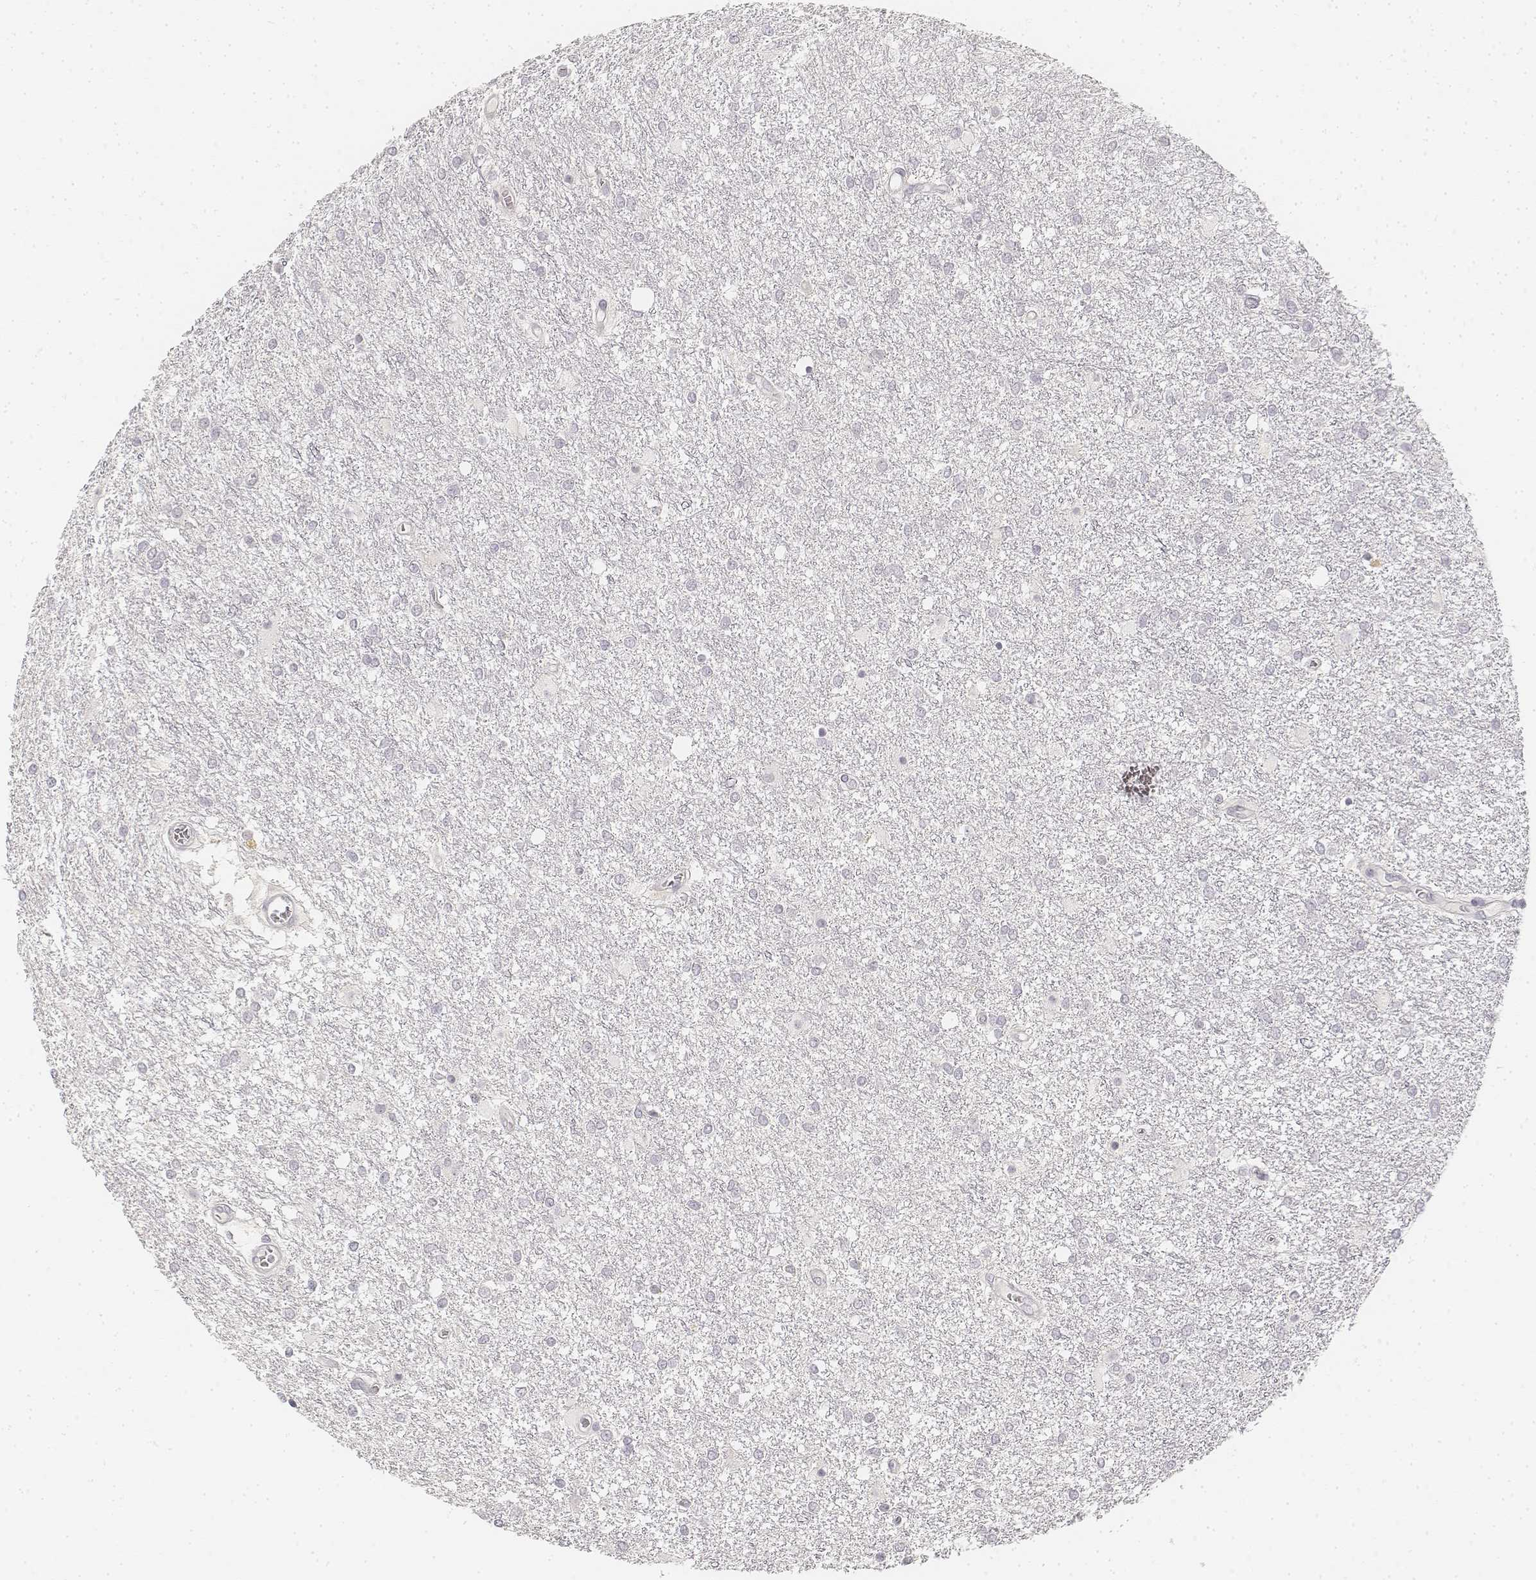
{"staining": {"intensity": "negative", "quantity": "none", "location": "none"}, "tissue": "glioma", "cell_type": "Tumor cells", "image_type": "cancer", "snomed": [{"axis": "morphology", "description": "Glioma, malignant, High grade"}, {"axis": "topography", "description": "Brain"}], "caption": "High power microscopy histopathology image of an immunohistochemistry micrograph of malignant glioma (high-grade), revealing no significant expression in tumor cells.", "gene": "DSG4", "patient": {"sex": "female", "age": 61}}